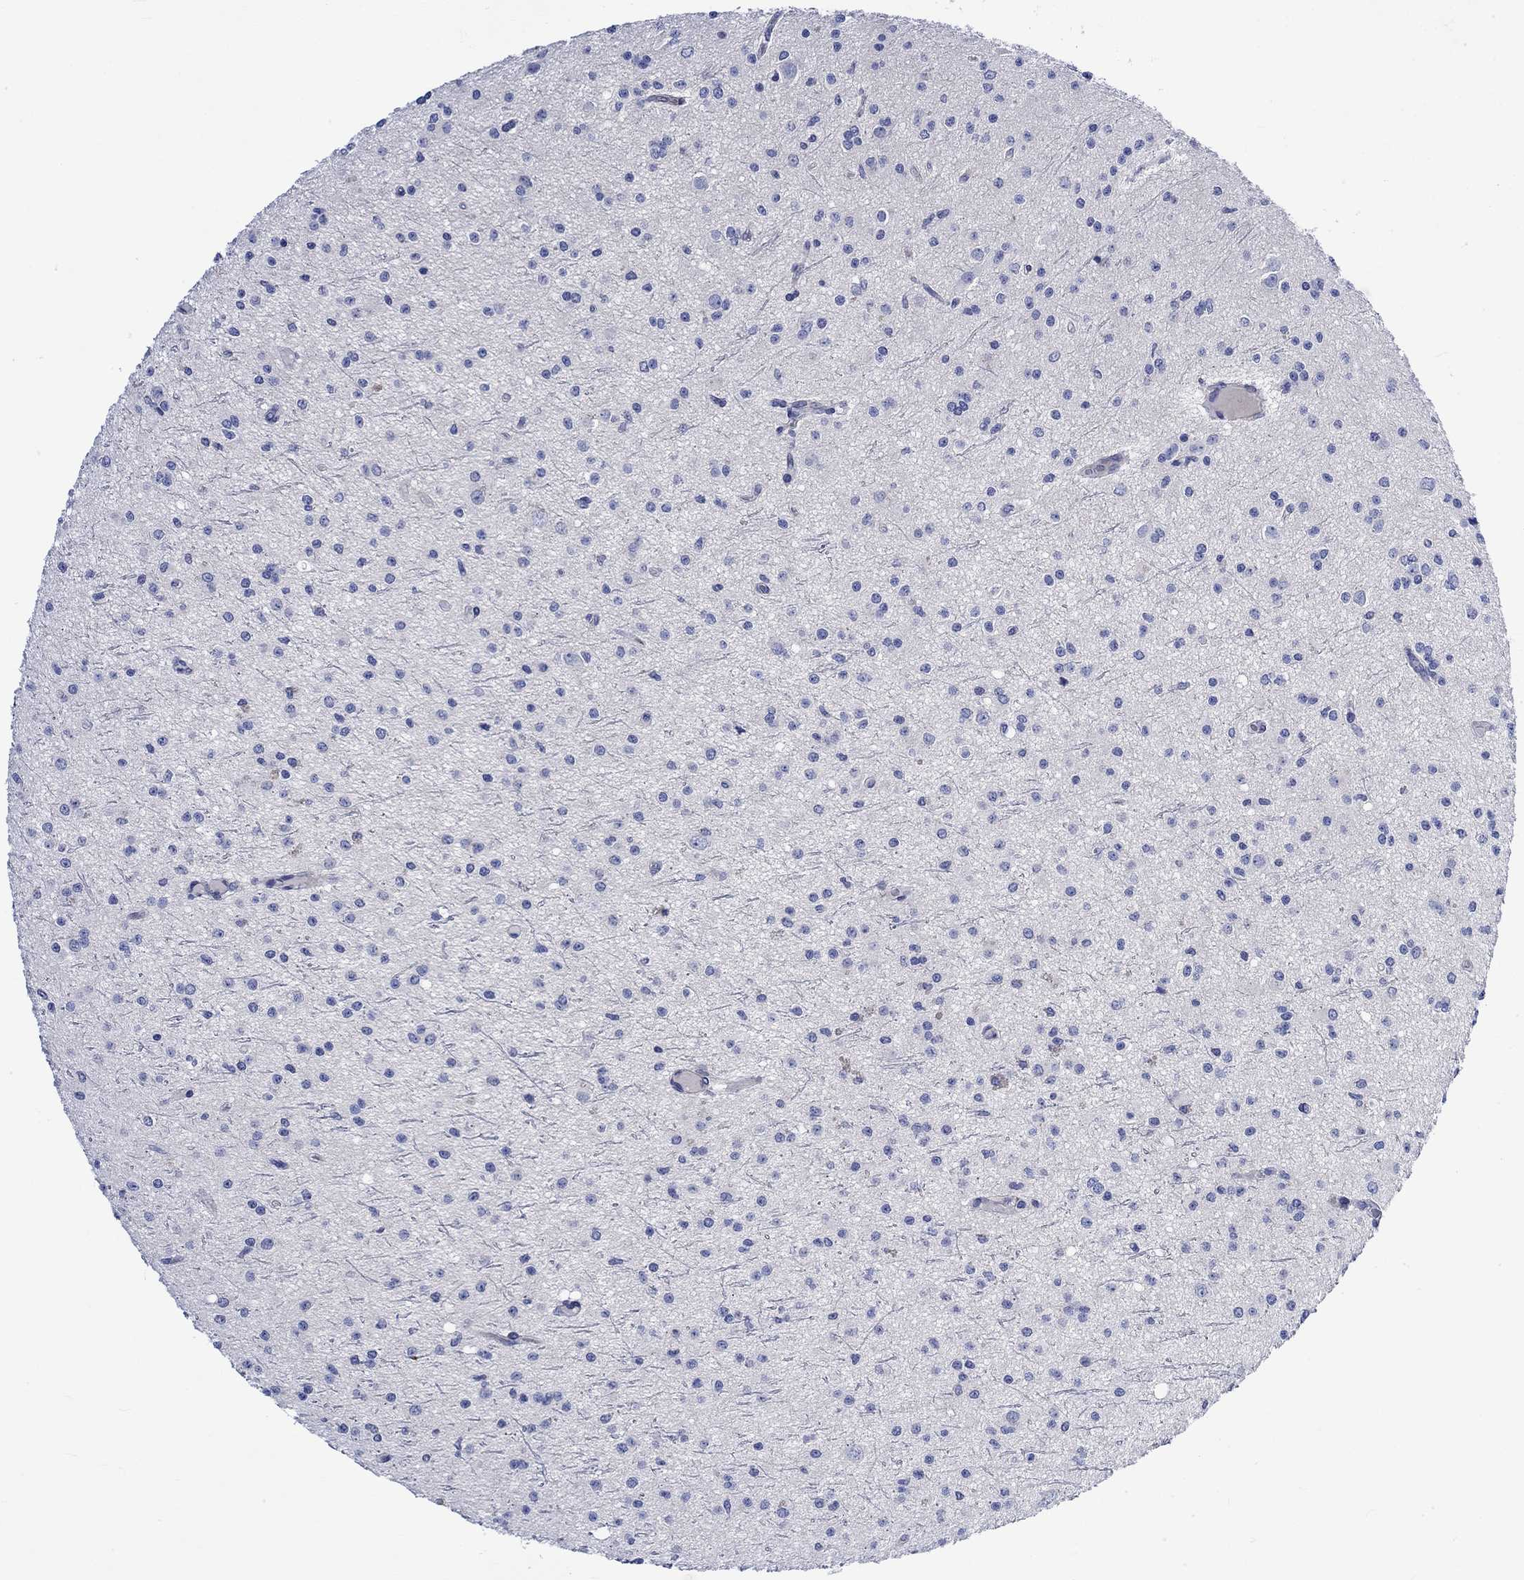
{"staining": {"intensity": "negative", "quantity": "none", "location": "none"}, "tissue": "glioma", "cell_type": "Tumor cells", "image_type": "cancer", "snomed": [{"axis": "morphology", "description": "Glioma, malignant, Low grade"}, {"axis": "topography", "description": "Brain"}], "caption": "Tumor cells are negative for protein expression in human malignant glioma (low-grade). (IHC, brightfield microscopy, high magnification).", "gene": "NRIP3", "patient": {"sex": "male", "age": 27}}